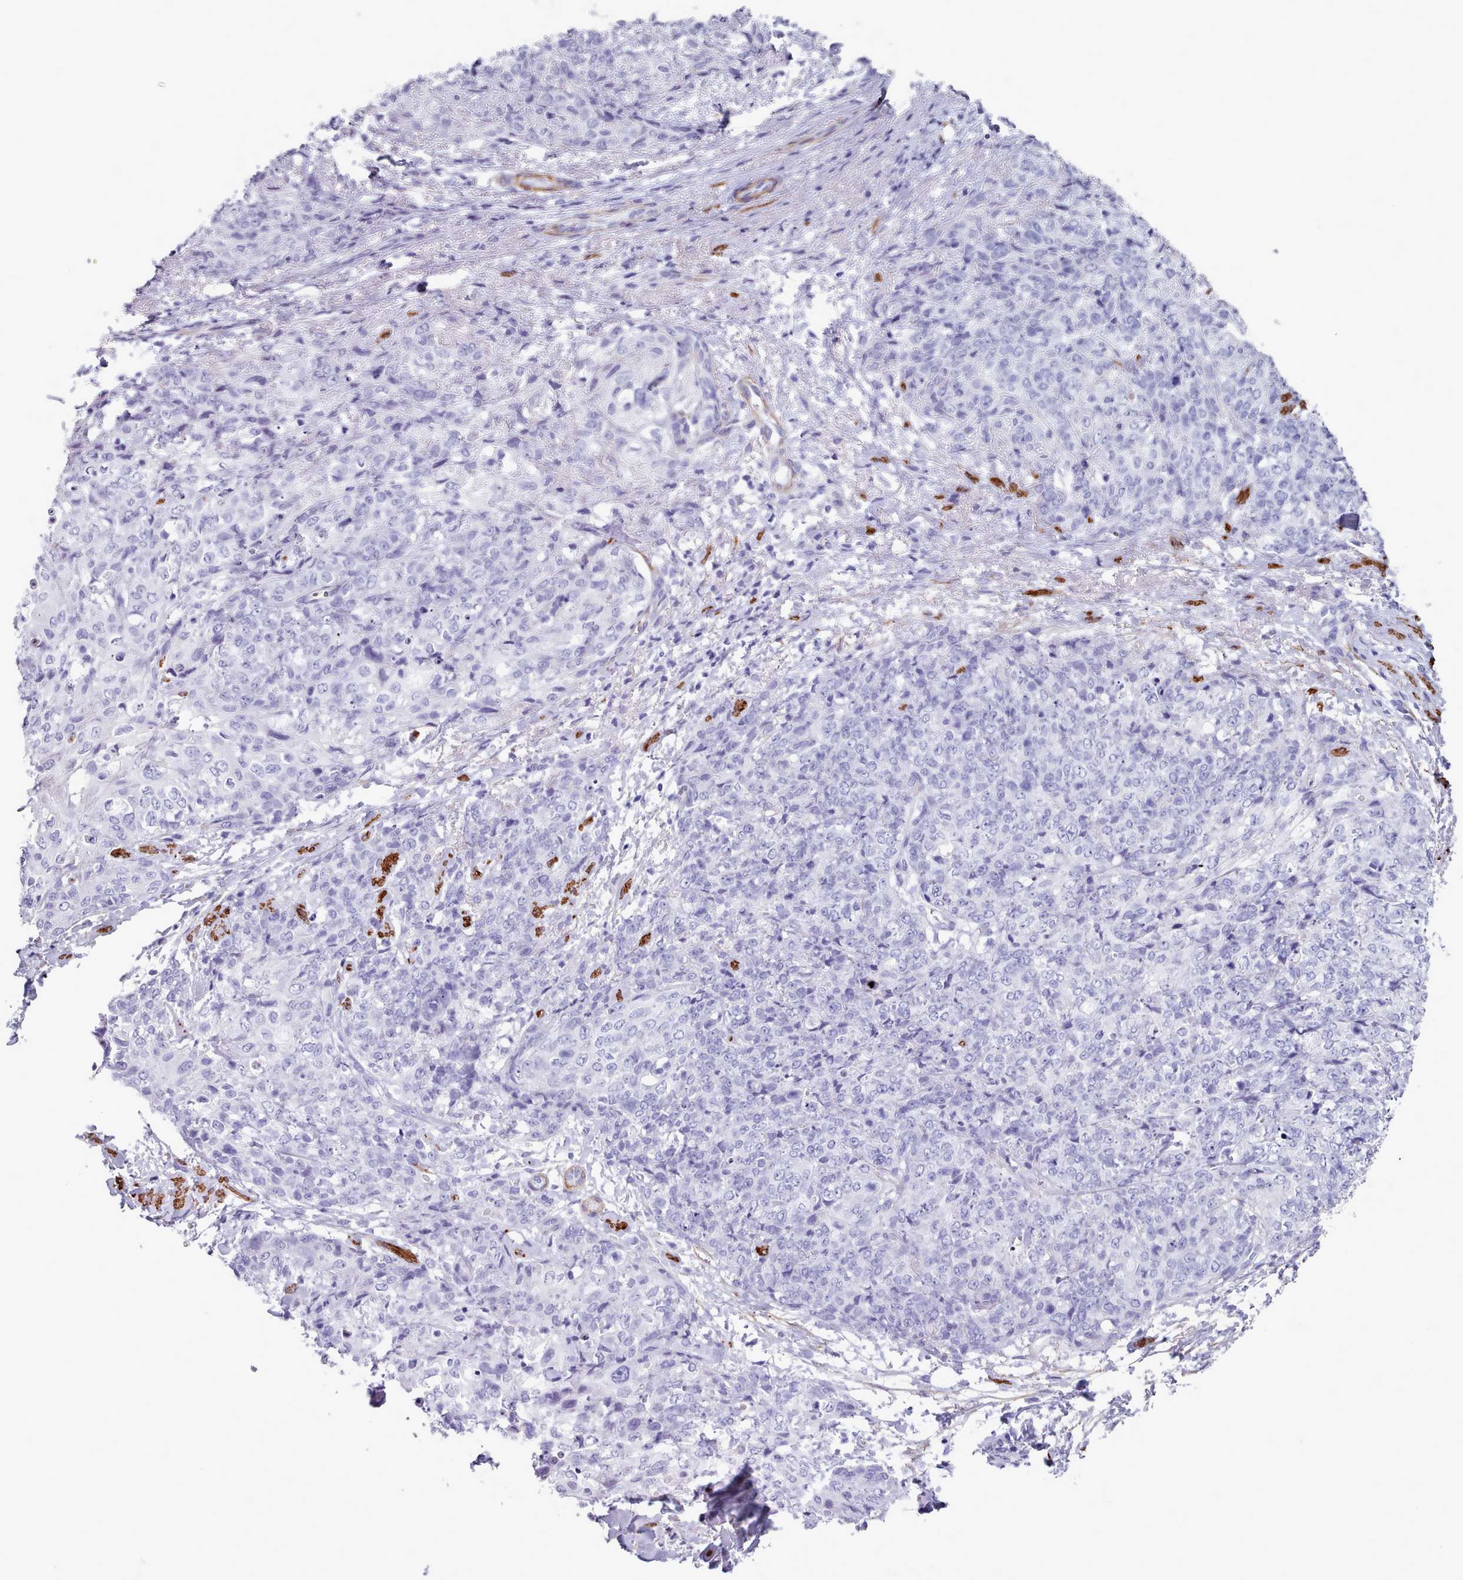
{"staining": {"intensity": "negative", "quantity": "none", "location": "none"}, "tissue": "skin cancer", "cell_type": "Tumor cells", "image_type": "cancer", "snomed": [{"axis": "morphology", "description": "Squamous cell carcinoma, NOS"}, {"axis": "topography", "description": "Skin"}, {"axis": "topography", "description": "Vulva"}], "caption": "This is an IHC image of human skin cancer (squamous cell carcinoma). There is no expression in tumor cells.", "gene": "FPGS", "patient": {"sex": "female", "age": 85}}